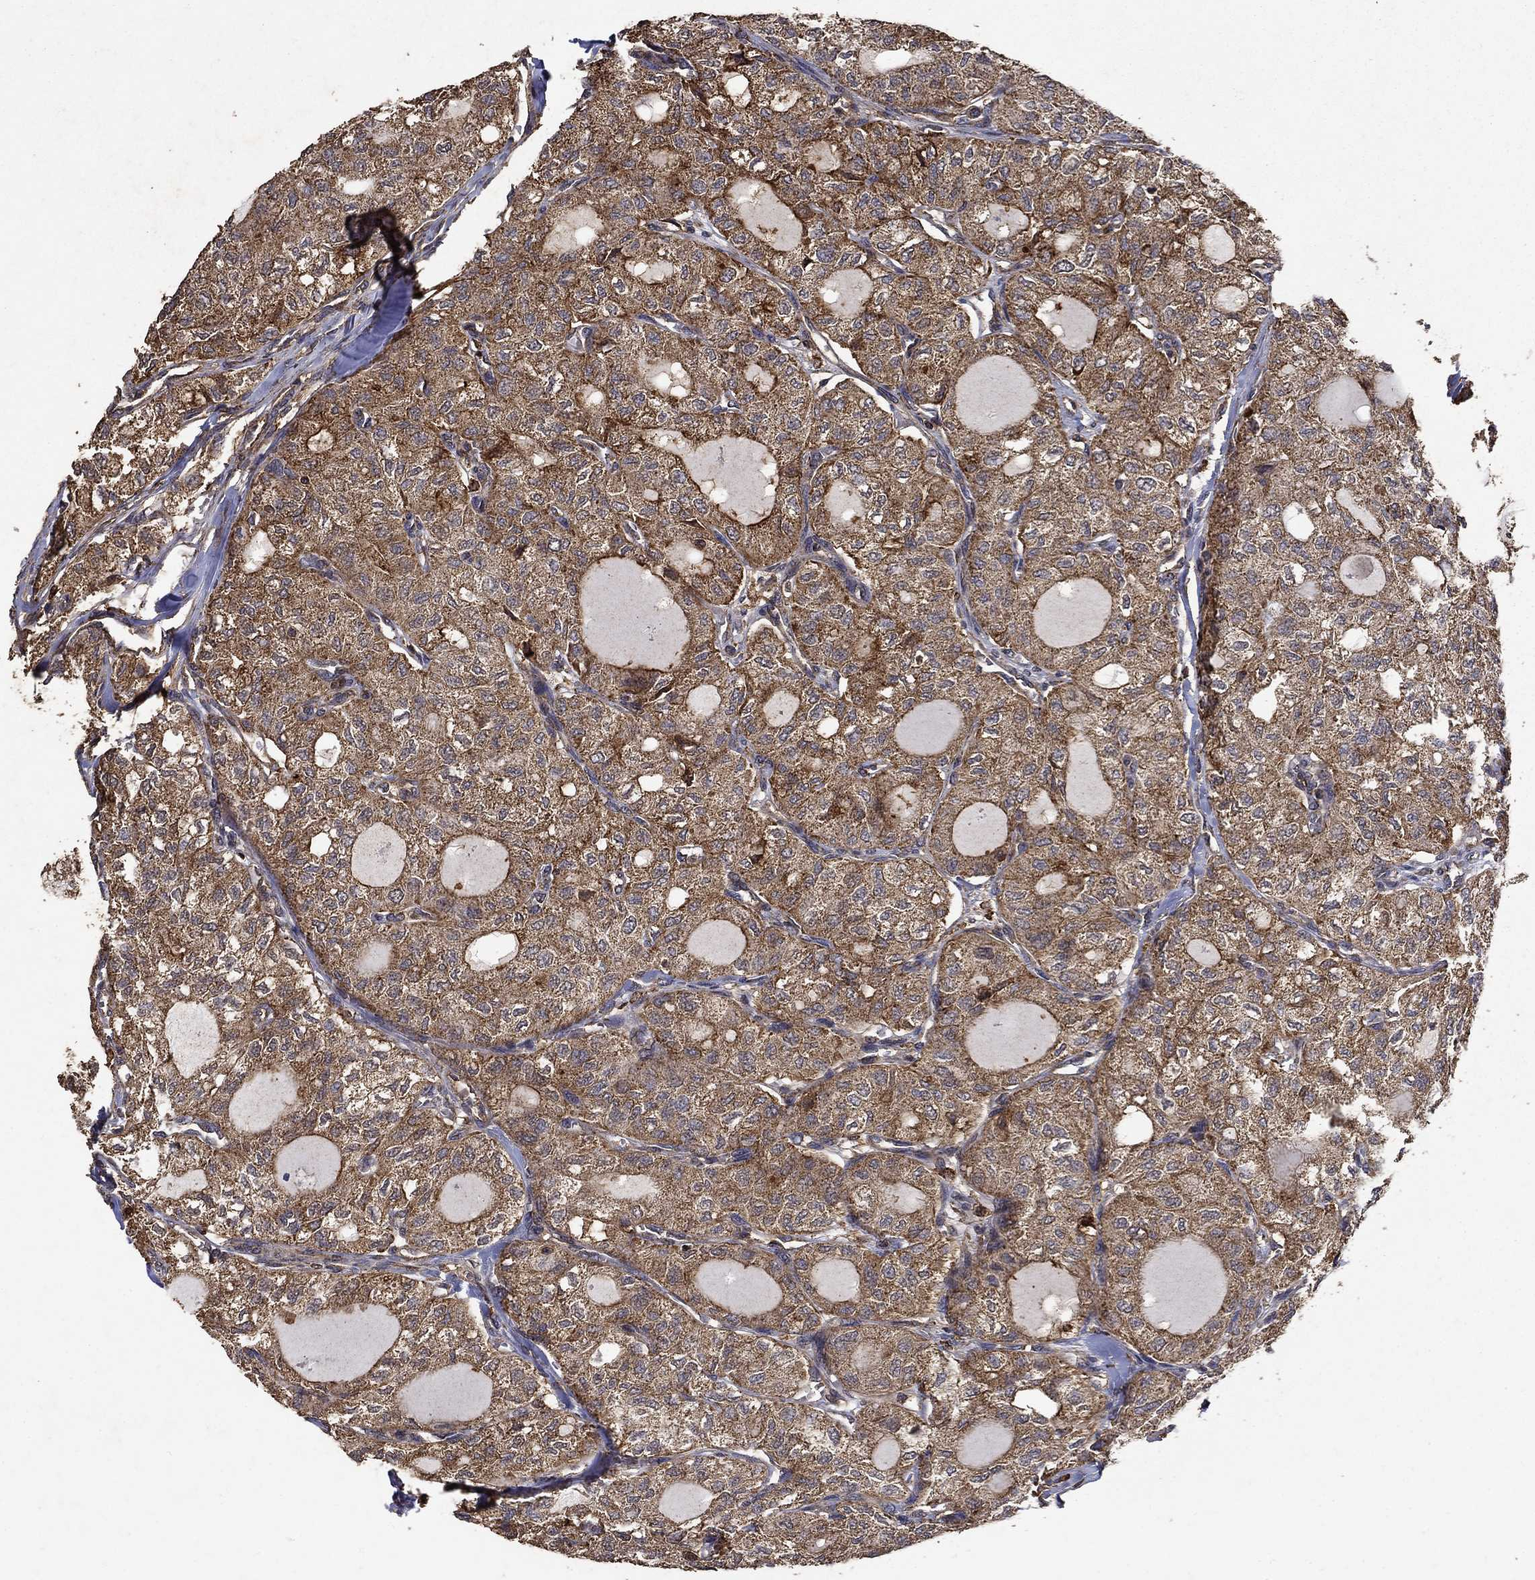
{"staining": {"intensity": "moderate", "quantity": ">75%", "location": "cytoplasmic/membranous"}, "tissue": "thyroid cancer", "cell_type": "Tumor cells", "image_type": "cancer", "snomed": [{"axis": "morphology", "description": "Follicular adenoma carcinoma, NOS"}, {"axis": "topography", "description": "Thyroid gland"}], "caption": "Brown immunohistochemical staining in thyroid cancer (follicular adenoma carcinoma) reveals moderate cytoplasmic/membranous expression in approximately >75% of tumor cells.", "gene": "IFRD1", "patient": {"sex": "male", "age": 75}}